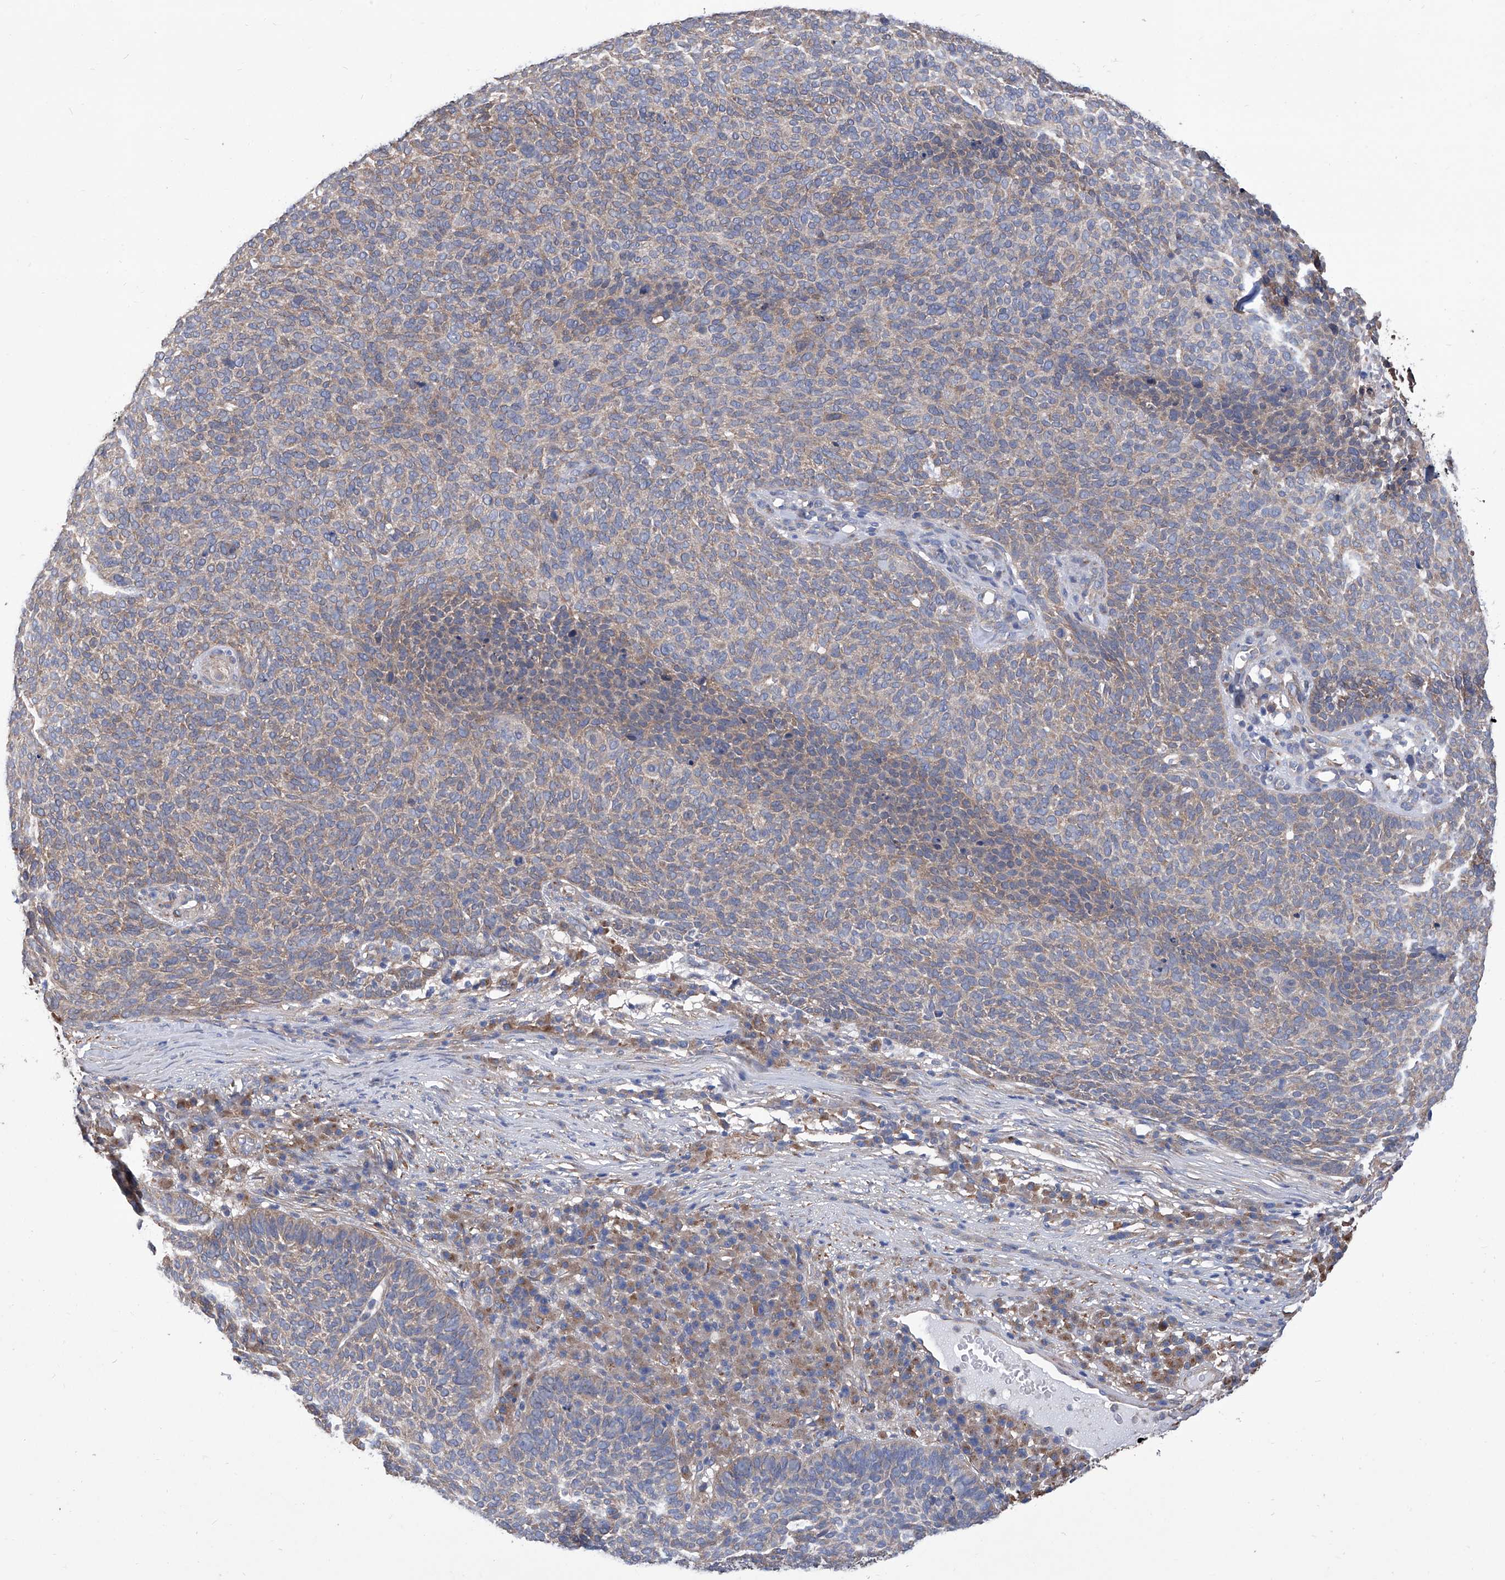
{"staining": {"intensity": "weak", "quantity": "25%-75%", "location": "cytoplasmic/membranous"}, "tissue": "skin cancer", "cell_type": "Tumor cells", "image_type": "cancer", "snomed": [{"axis": "morphology", "description": "Squamous cell carcinoma, NOS"}, {"axis": "topography", "description": "Skin"}], "caption": "DAB immunohistochemical staining of human squamous cell carcinoma (skin) displays weak cytoplasmic/membranous protein staining in about 25%-75% of tumor cells.", "gene": "SMS", "patient": {"sex": "female", "age": 90}}